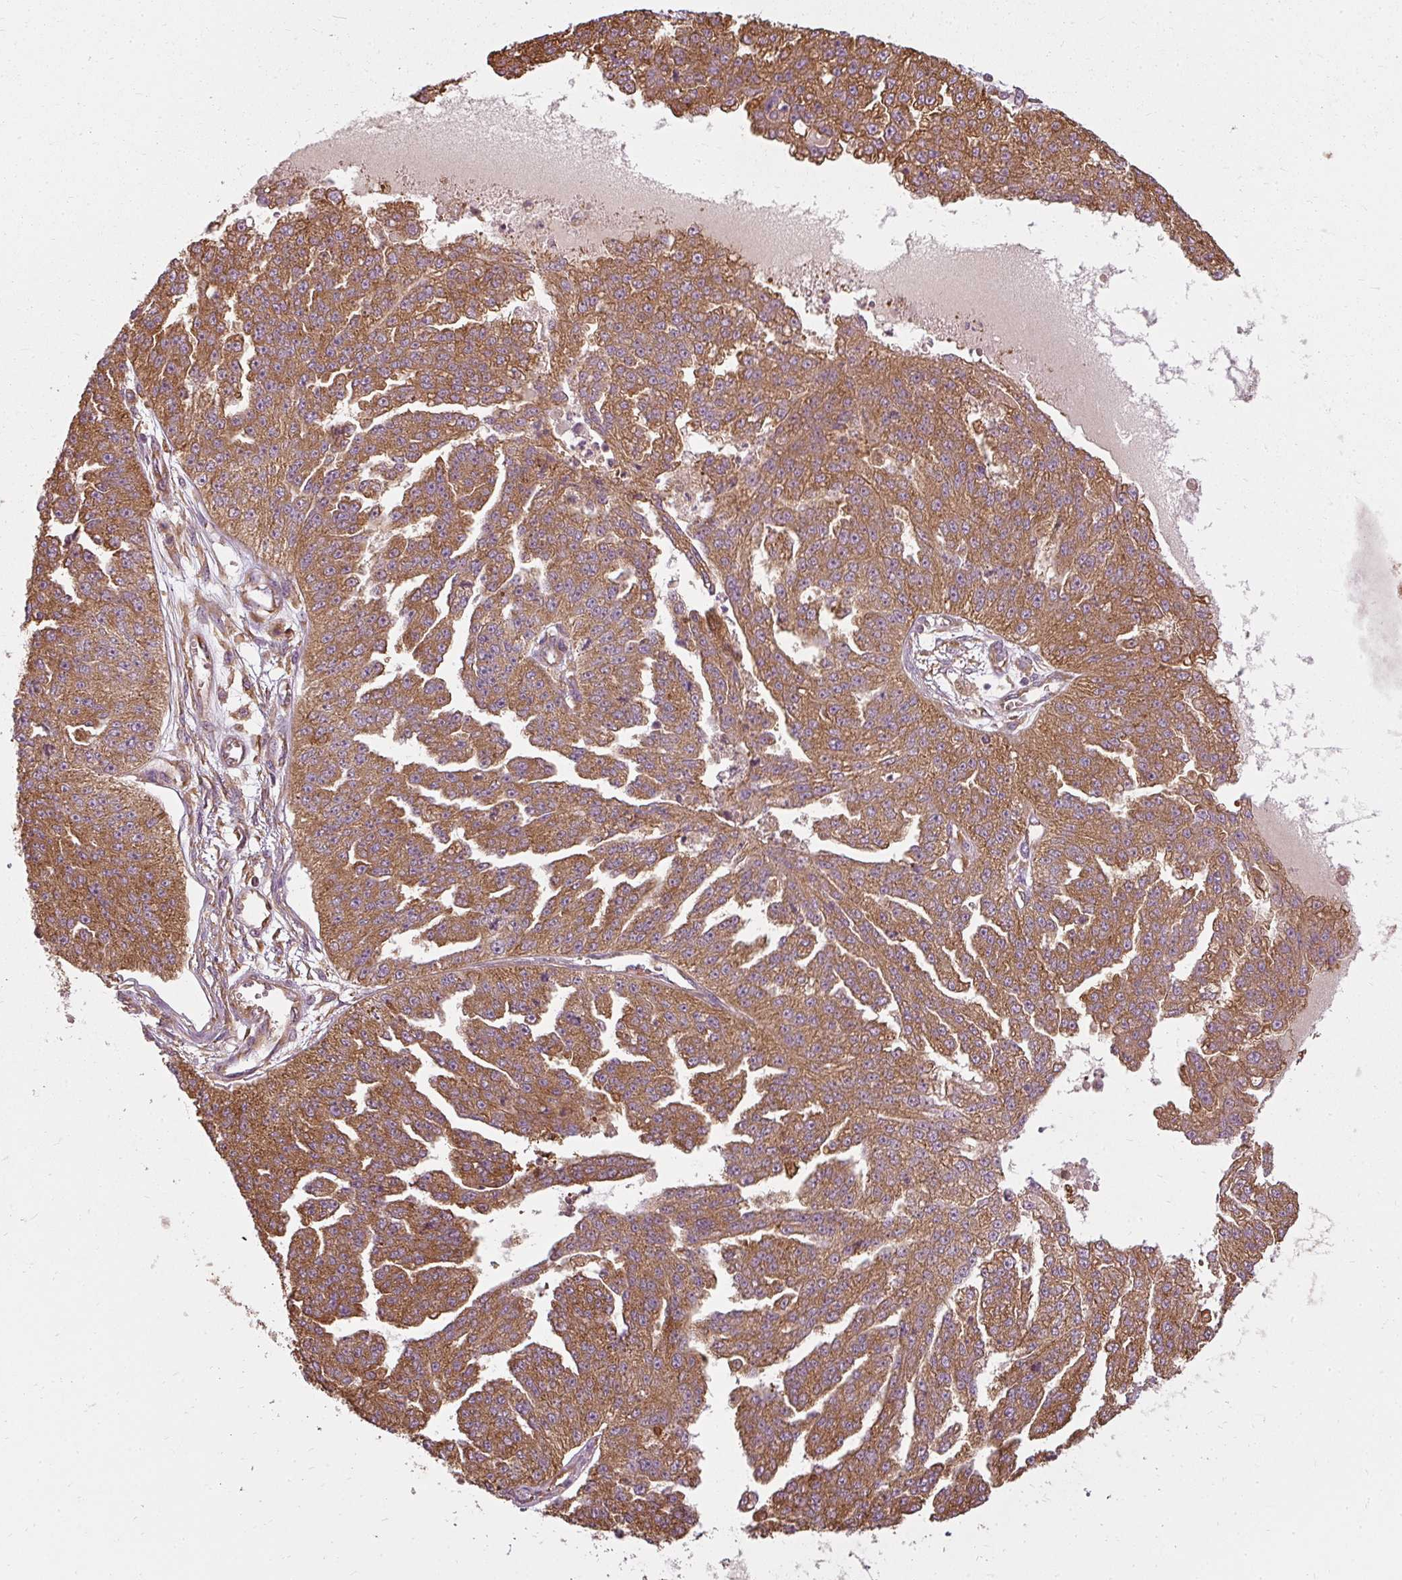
{"staining": {"intensity": "strong", "quantity": ">75%", "location": "cytoplasmic/membranous"}, "tissue": "ovarian cancer", "cell_type": "Tumor cells", "image_type": "cancer", "snomed": [{"axis": "morphology", "description": "Cystadenocarcinoma, serous, NOS"}, {"axis": "topography", "description": "Ovary"}], "caption": "Immunohistochemical staining of ovarian cancer (serous cystadenocarcinoma) demonstrates high levels of strong cytoplasmic/membranous staining in about >75% of tumor cells.", "gene": "RPL24", "patient": {"sex": "female", "age": 58}}